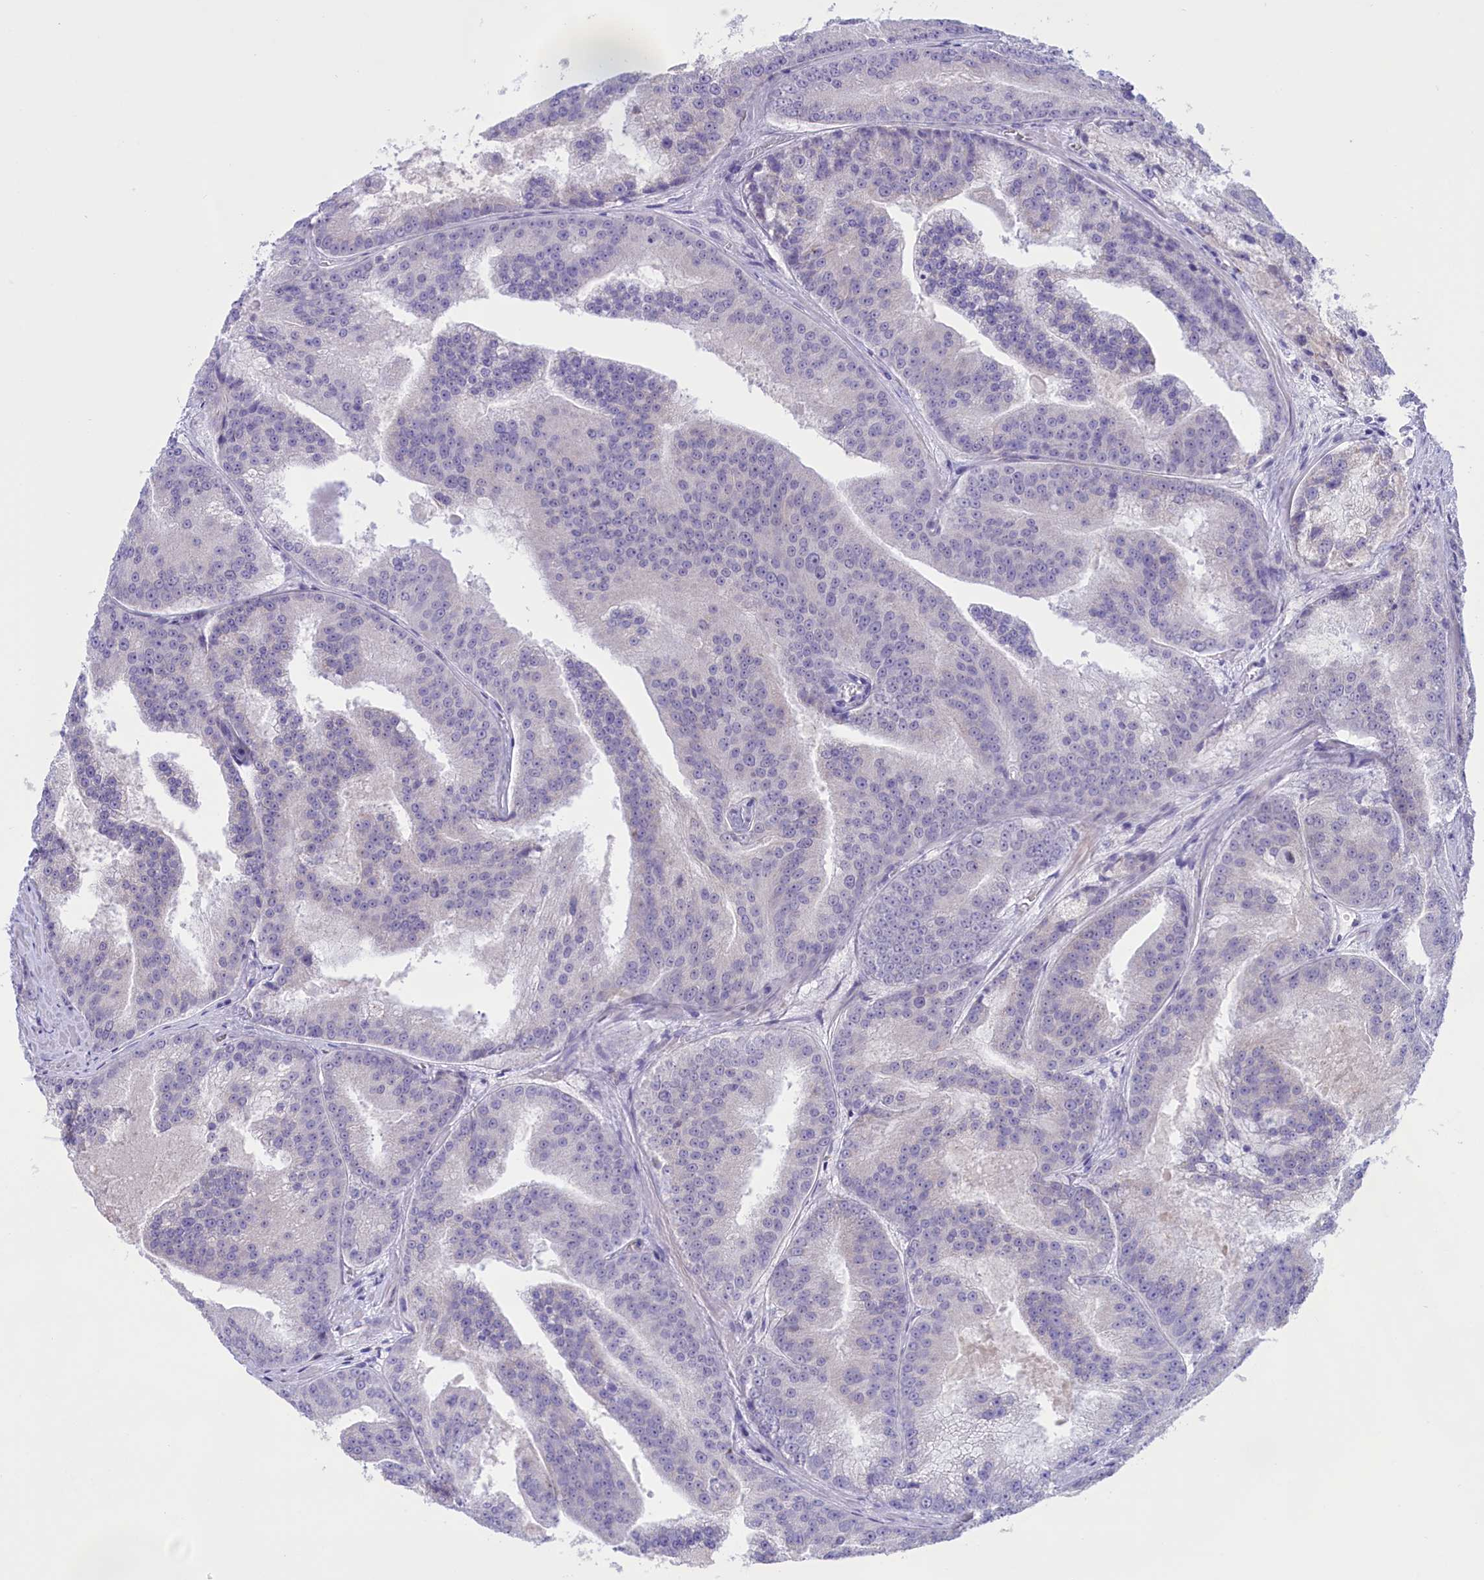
{"staining": {"intensity": "negative", "quantity": "none", "location": "none"}, "tissue": "prostate cancer", "cell_type": "Tumor cells", "image_type": "cancer", "snomed": [{"axis": "morphology", "description": "Adenocarcinoma, High grade"}, {"axis": "topography", "description": "Prostate"}], "caption": "A histopathology image of human prostate high-grade adenocarcinoma is negative for staining in tumor cells.", "gene": "FAM149B1", "patient": {"sex": "male", "age": 61}}